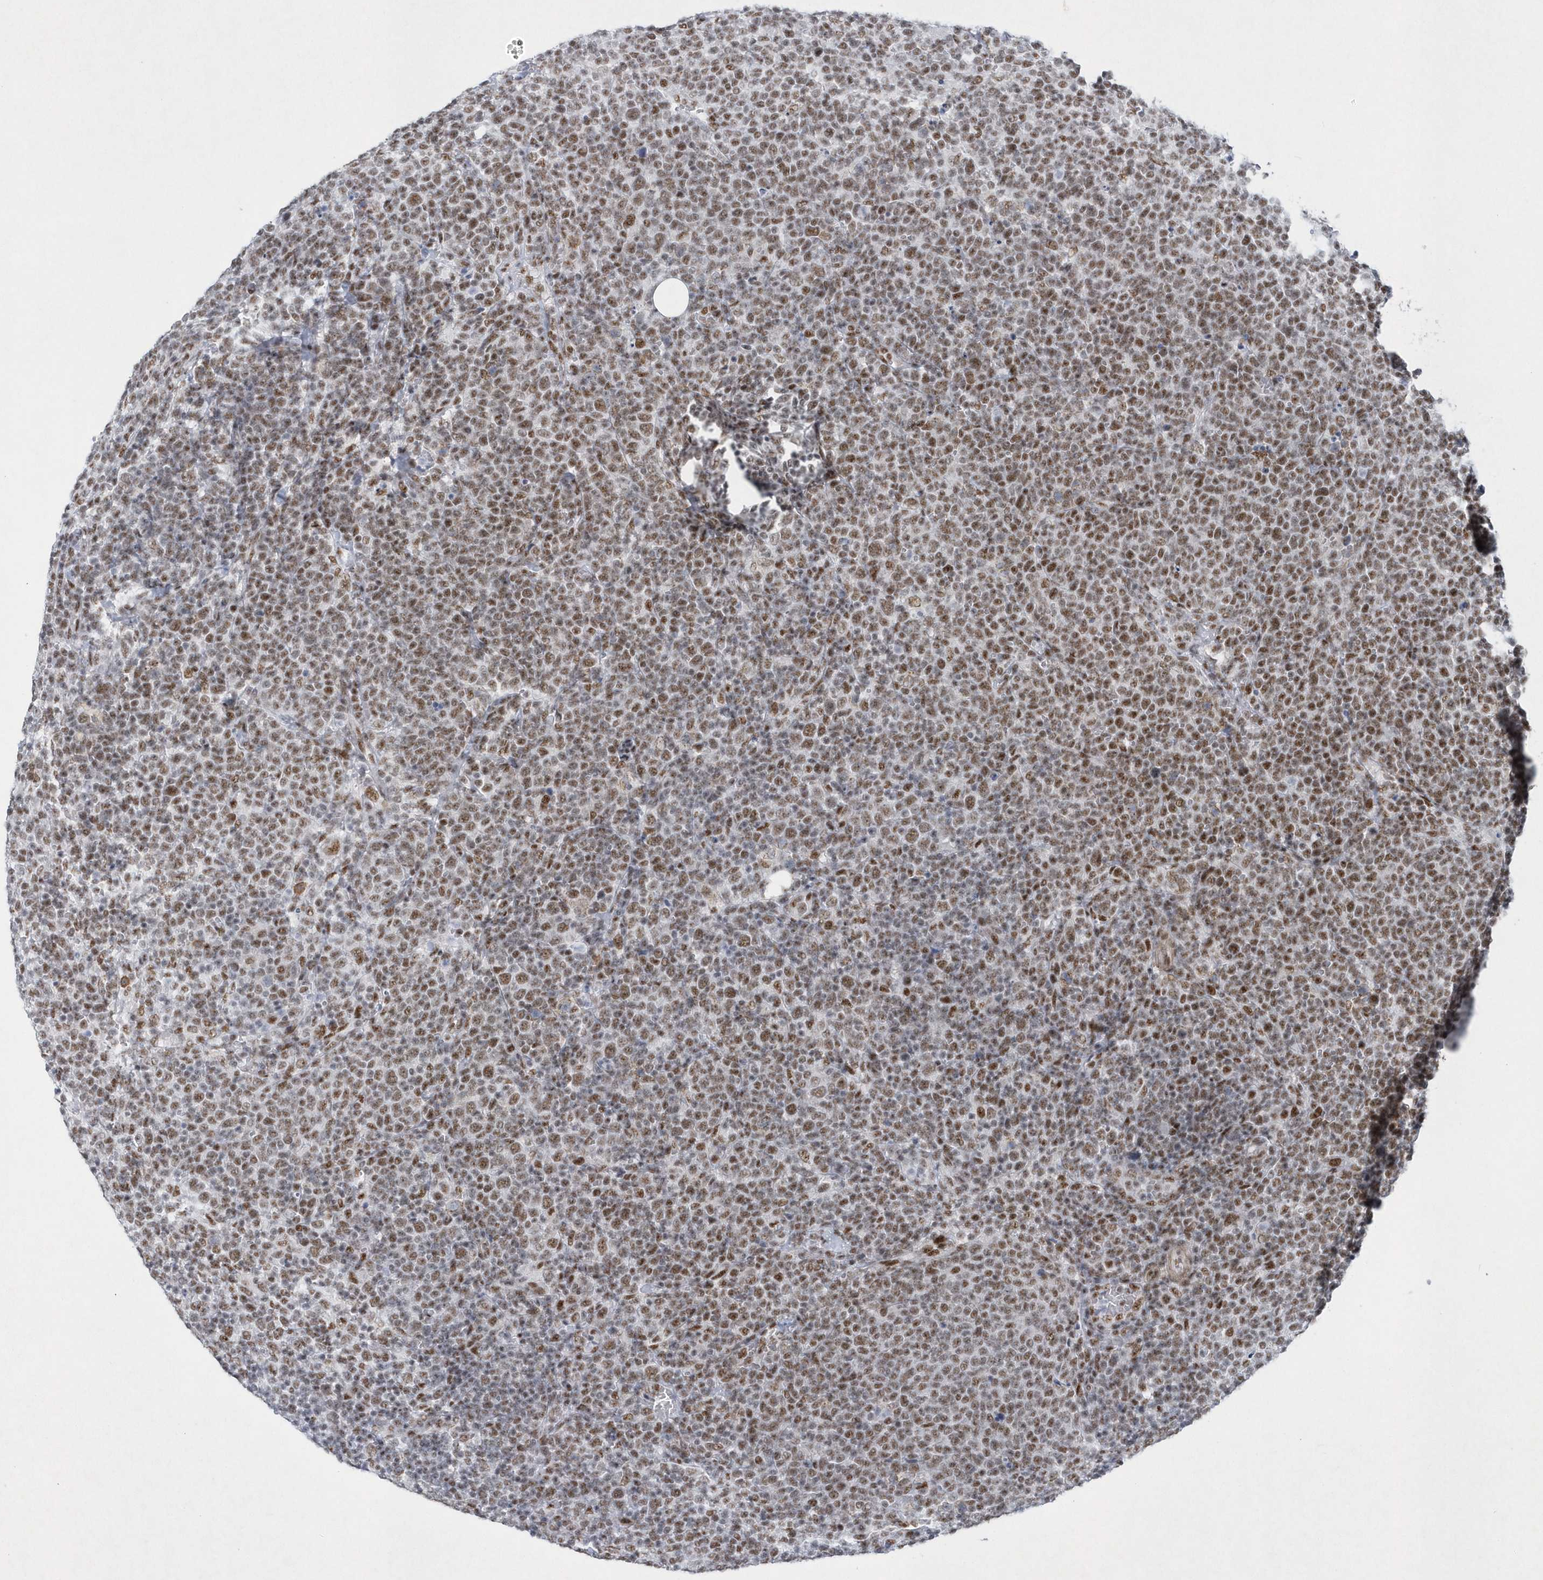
{"staining": {"intensity": "moderate", "quantity": ">75%", "location": "nuclear"}, "tissue": "lymphoma", "cell_type": "Tumor cells", "image_type": "cancer", "snomed": [{"axis": "morphology", "description": "Malignant lymphoma, non-Hodgkin's type, High grade"}, {"axis": "topography", "description": "Lymph node"}], "caption": "IHC micrograph of neoplastic tissue: human lymphoma stained using immunohistochemistry demonstrates medium levels of moderate protein expression localized specifically in the nuclear of tumor cells, appearing as a nuclear brown color.", "gene": "DCLRE1A", "patient": {"sex": "male", "age": 61}}